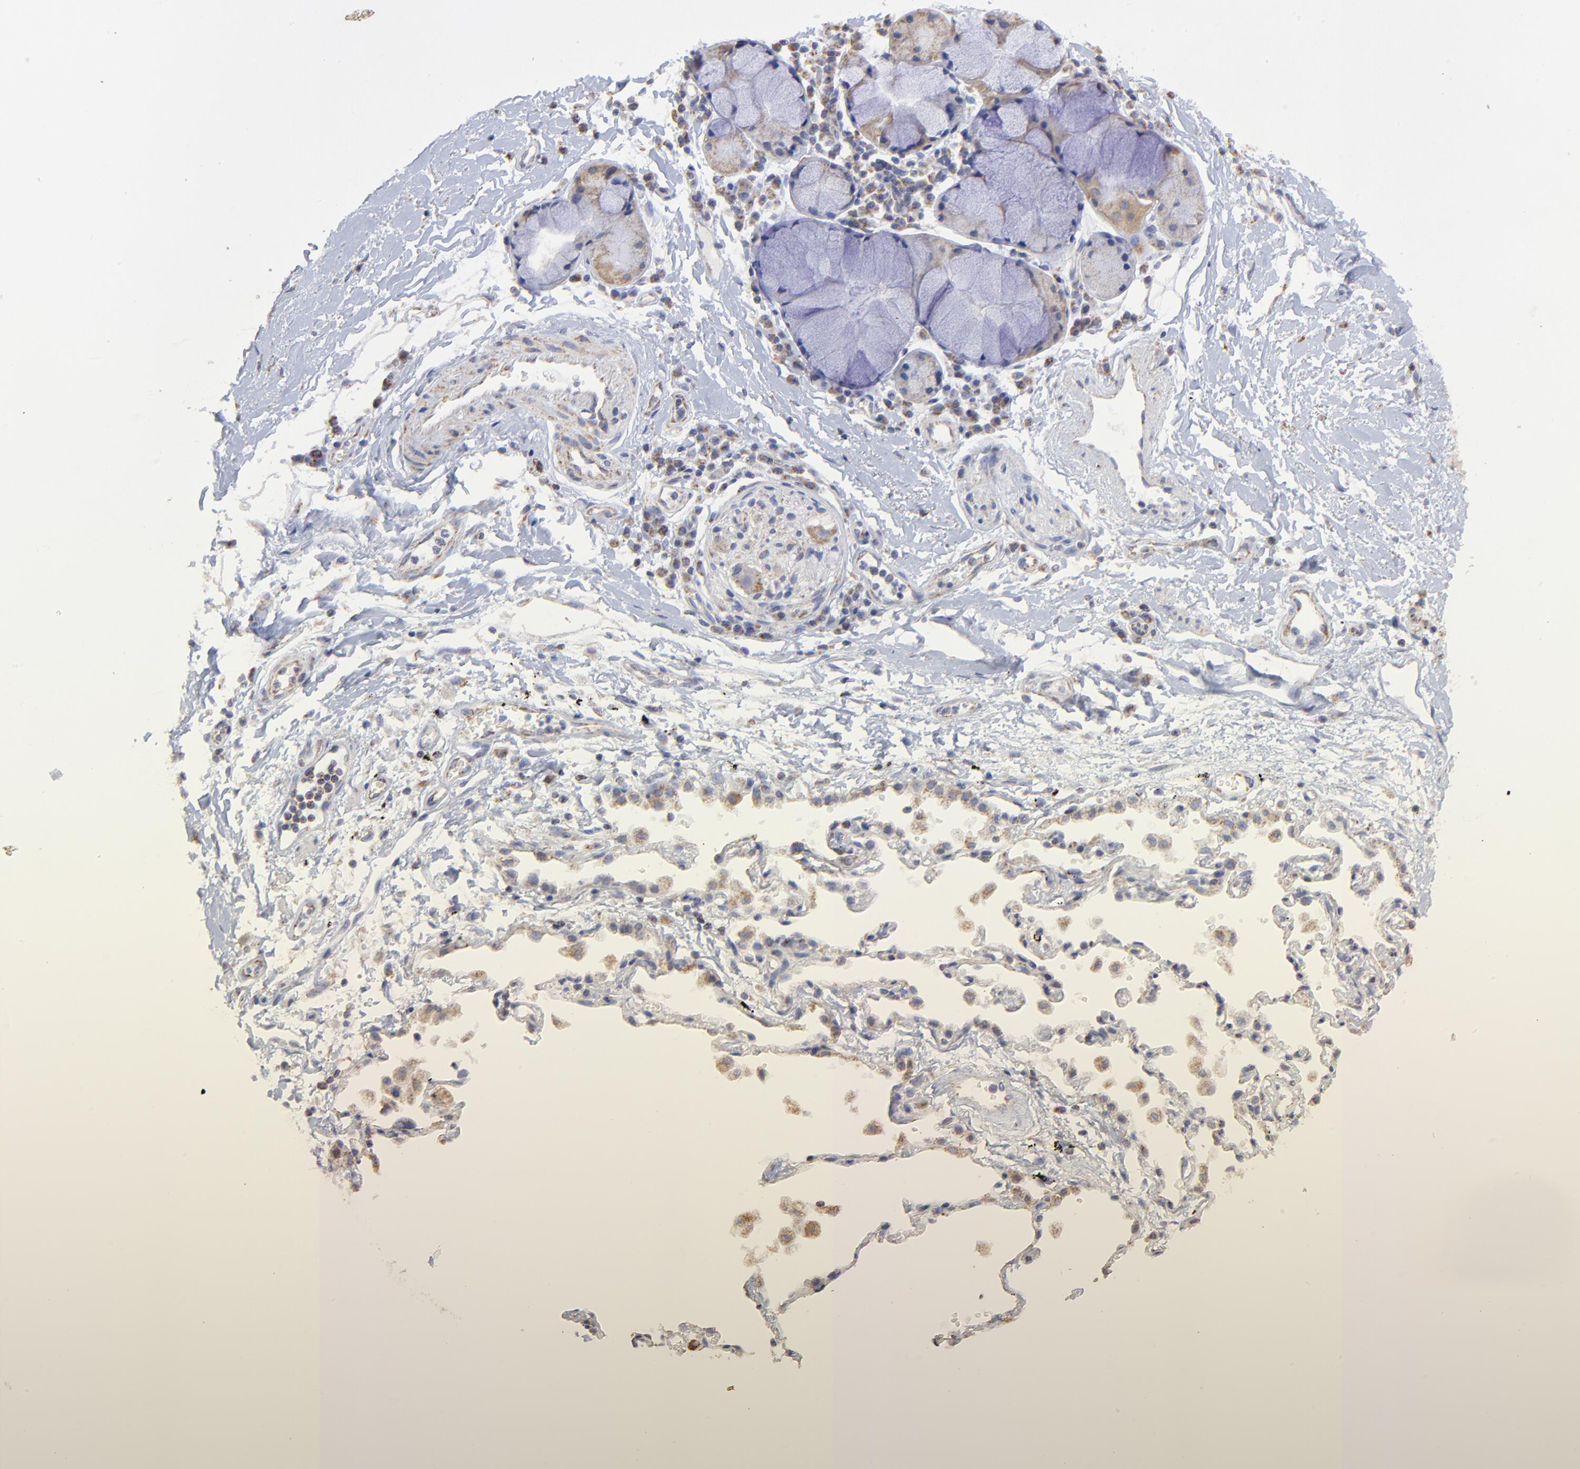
{"staining": {"intensity": "negative", "quantity": "none", "location": "none"}, "tissue": "adipose tissue", "cell_type": "Adipocytes", "image_type": "normal", "snomed": [{"axis": "morphology", "description": "Normal tissue, NOS"}, {"axis": "morphology", "description": "Adenocarcinoma, NOS"}, {"axis": "topography", "description": "Cartilage tissue"}, {"axis": "topography", "description": "Bronchus"}, {"axis": "topography", "description": "Lung"}], "caption": "Image shows no significant protein staining in adipocytes of normal adipose tissue.", "gene": "SSBP1", "patient": {"sex": "female", "age": 67}}